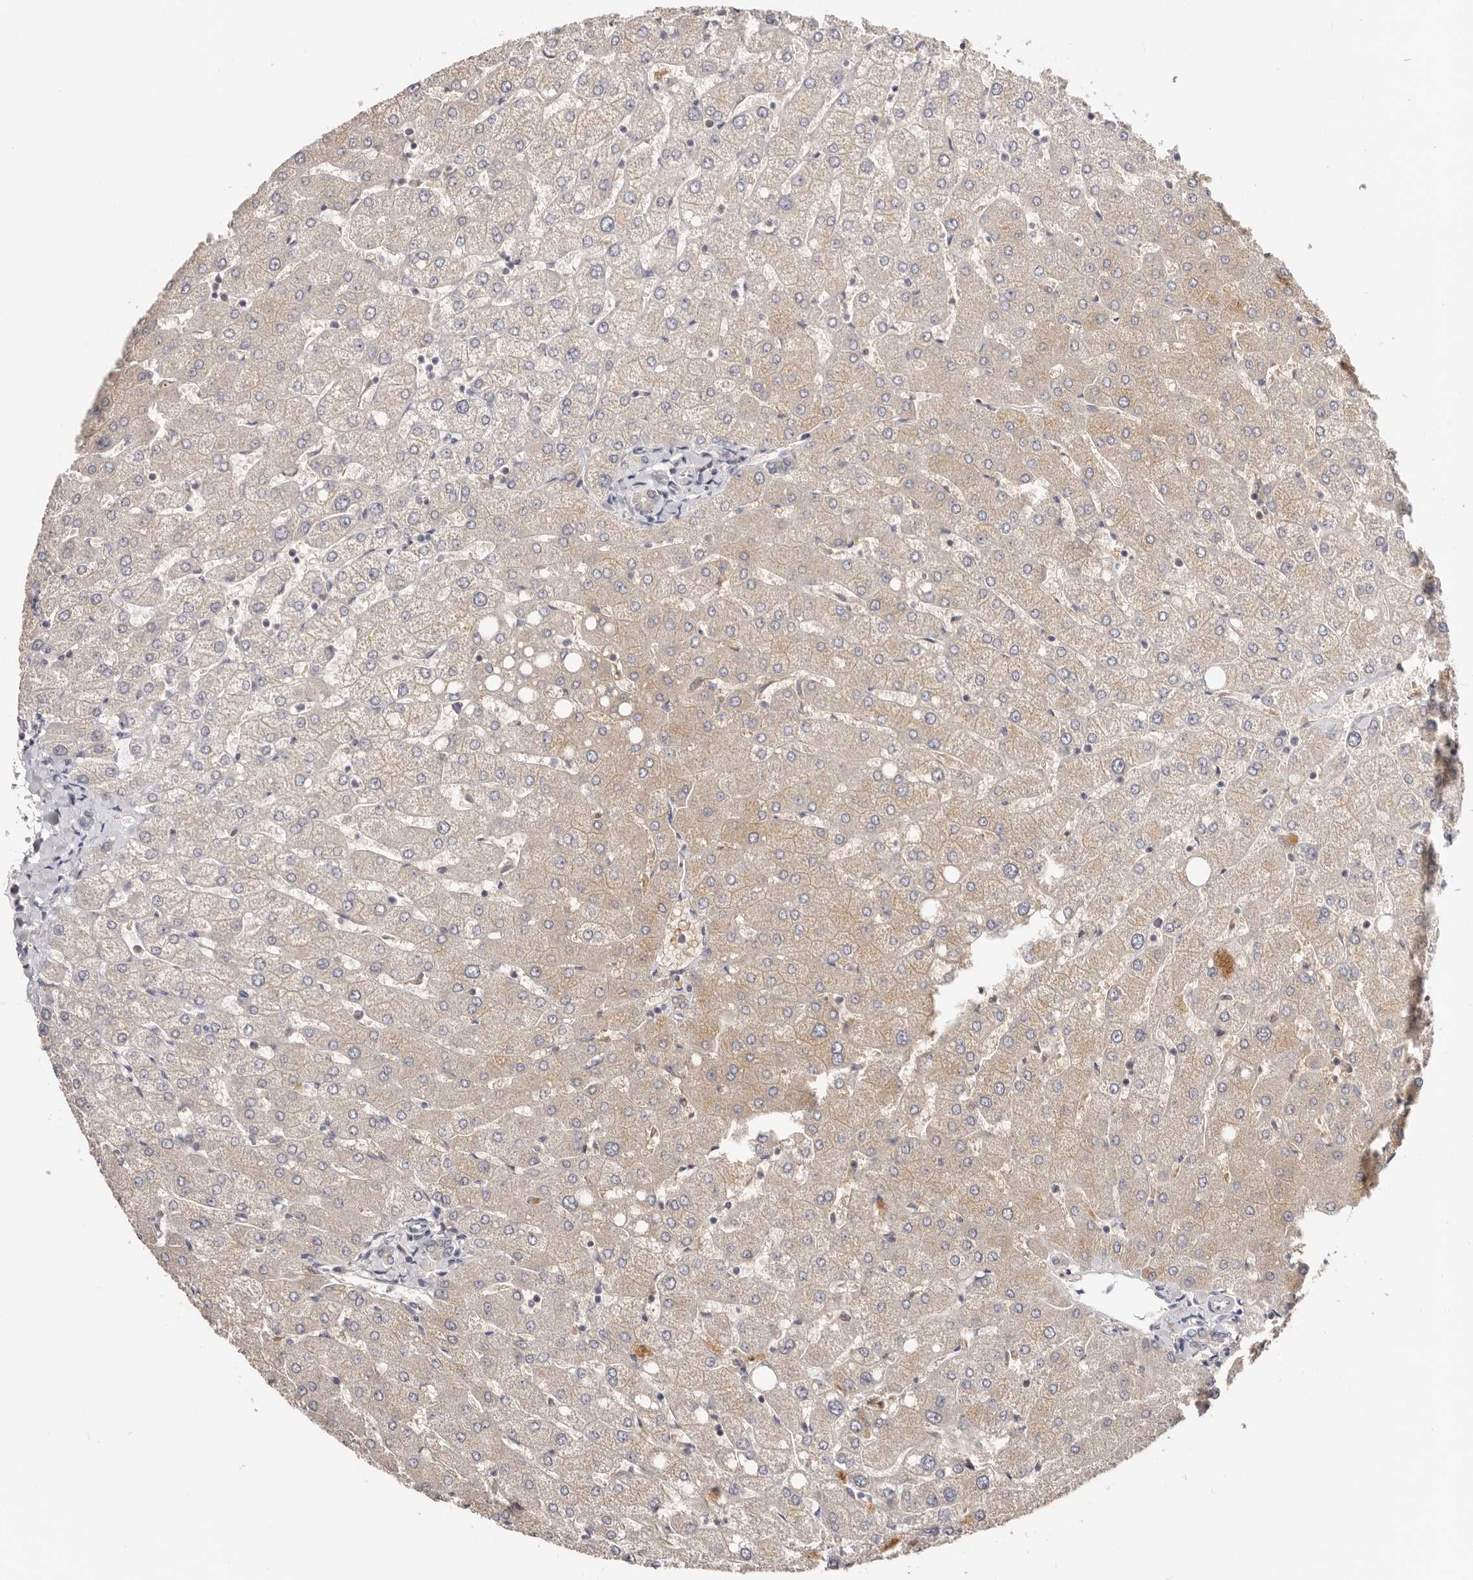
{"staining": {"intensity": "negative", "quantity": "none", "location": "none"}, "tissue": "liver", "cell_type": "Cholangiocytes", "image_type": "normal", "snomed": [{"axis": "morphology", "description": "Normal tissue, NOS"}, {"axis": "topography", "description": "Liver"}], "caption": "DAB immunohistochemical staining of unremarkable human liver demonstrates no significant positivity in cholangiocytes.", "gene": "CCDC190", "patient": {"sex": "female", "age": 54}}